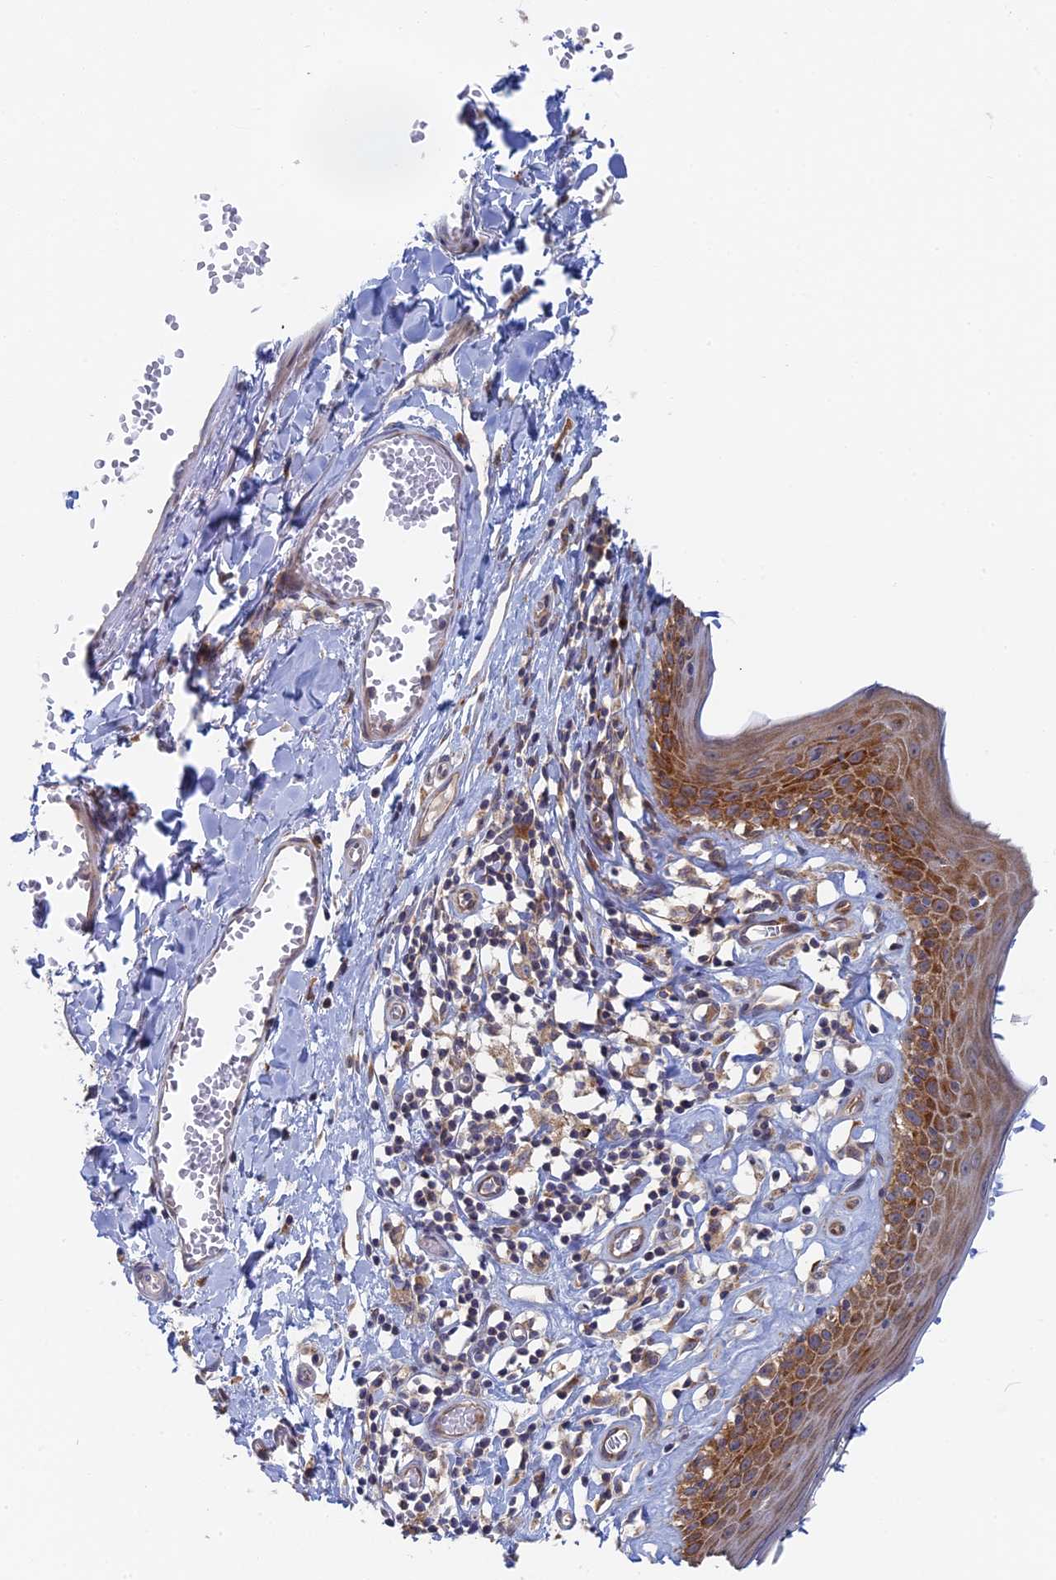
{"staining": {"intensity": "moderate", "quantity": ">75%", "location": "cytoplasmic/membranous"}, "tissue": "skin", "cell_type": "Epidermal cells", "image_type": "normal", "snomed": [{"axis": "morphology", "description": "Normal tissue, NOS"}, {"axis": "topography", "description": "Adipose tissue"}, {"axis": "topography", "description": "Vascular tissue"}, {"axis": "topography", "description": "Vulva"}, {"axis": "topography", "description": "Peripheral nerve tissue"}], "caption": "Immunohistochemistry (IHC) staining of unremarkable skin, which shows medium levels of moderate cytoplasmic/membranous staining in approximately >75% of epidermal cells indicating moderate cytoplasmic/membranous protein positivity. The staining was performed using DAB (3,3'-diaminobenzidine) (brown) for protein detection and nuclei were counterstained in hematoxylin (blue).", "gene": "TBC1D30", "patient": {"sex": "female", "age": 86}}